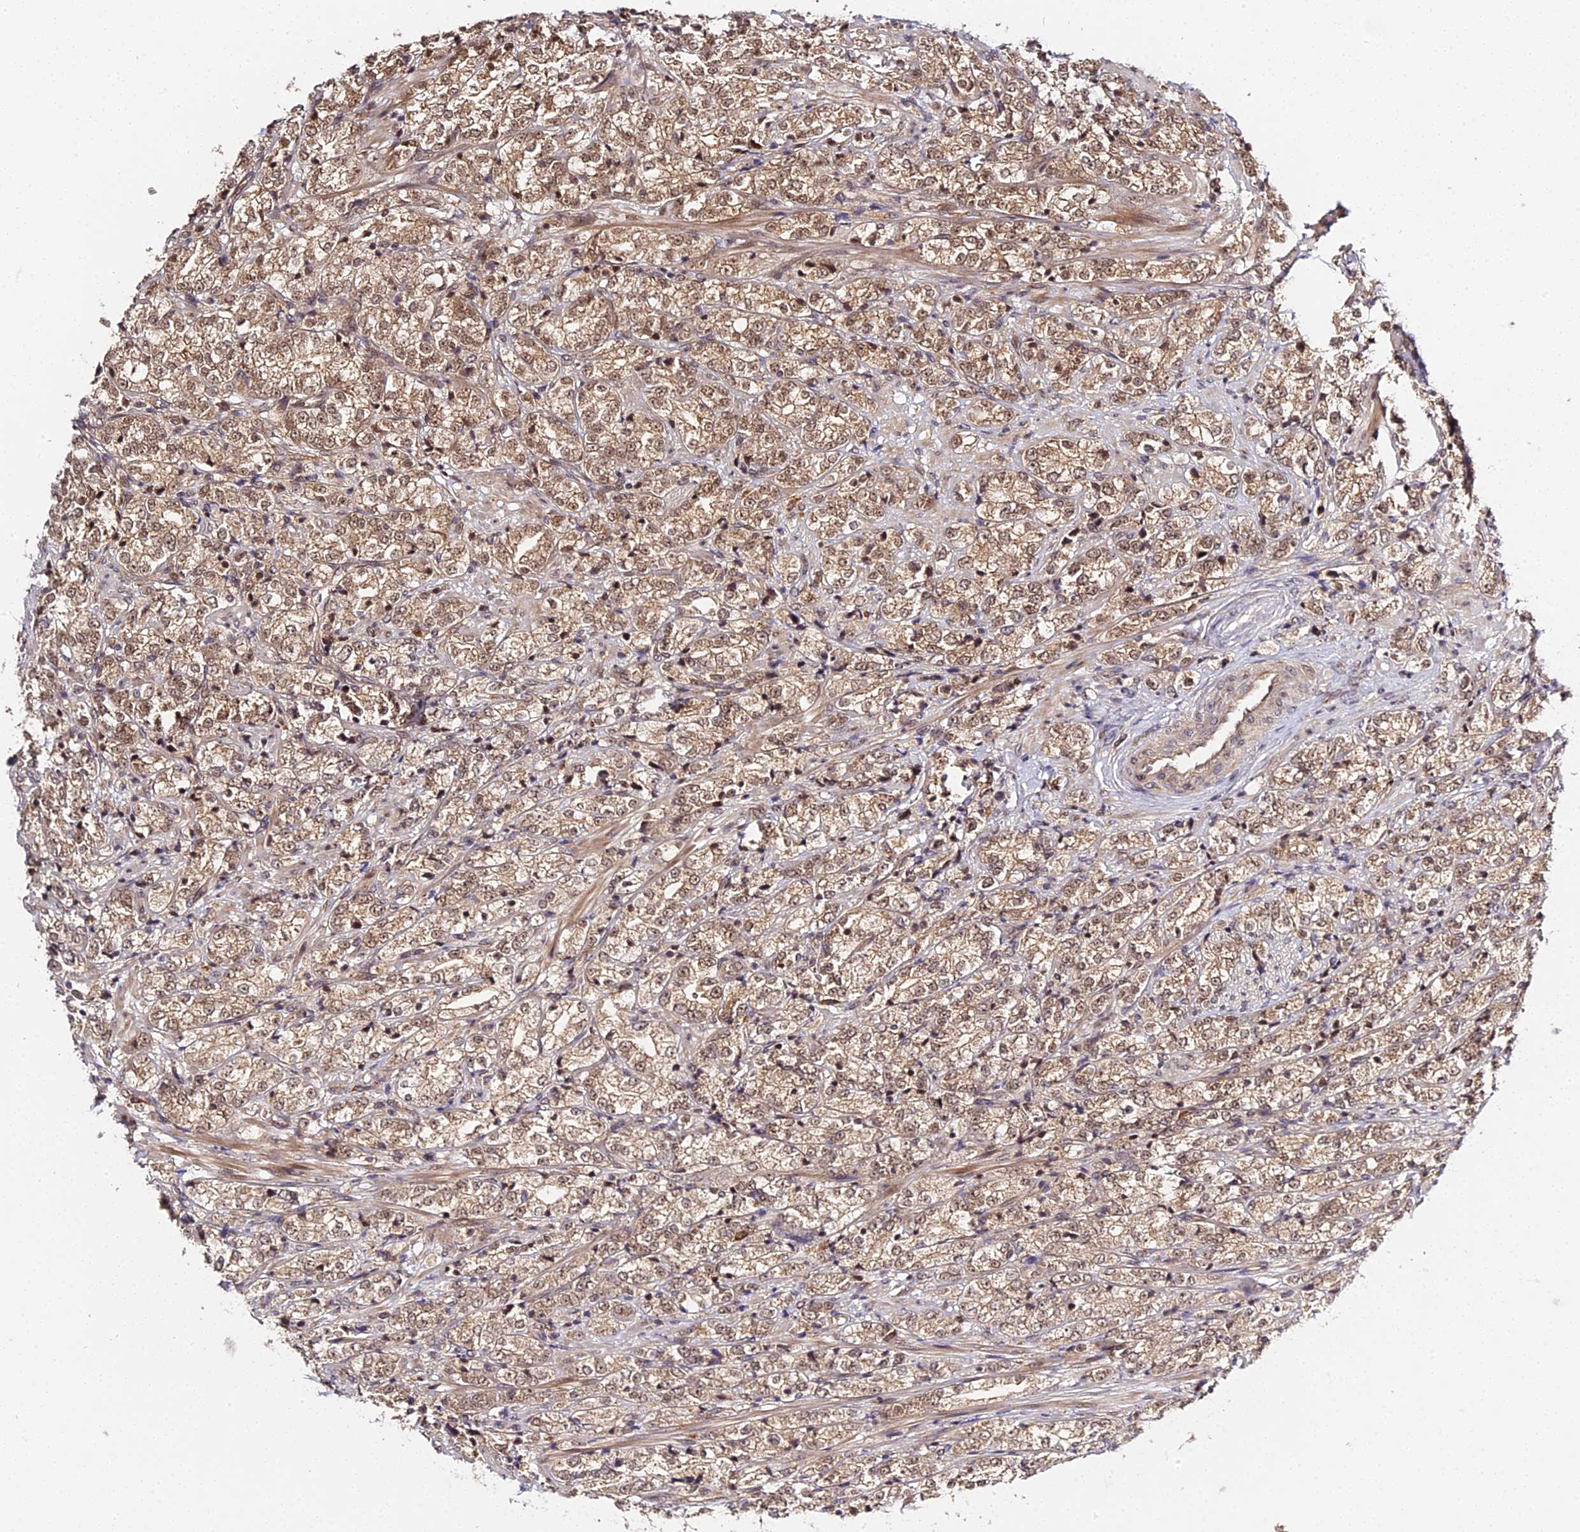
{"staining": {"intensity": "moderate", "quantity": ">75%", "location": "cytoplasmic/membranous,nuclear"}, "tissue": "prostate cancer", "cell_type": "Tumor cells", "image_type": "cancer", "snomed": [{"axis": "morphology", "description": "Adenocarcinoma, High grade"}, {"axis": "topography", "description": "Prostate"}], "caption": "This is a histology image of immunohistochemistry staining of prostate cancer (adenocarcinoma (high-grade)), which shows moderate expression in the cytoplasmic/membranous and nuclear of tumor cells.", "gene": "IMPACT", "patient": {"sex": "male", "age": 69}}